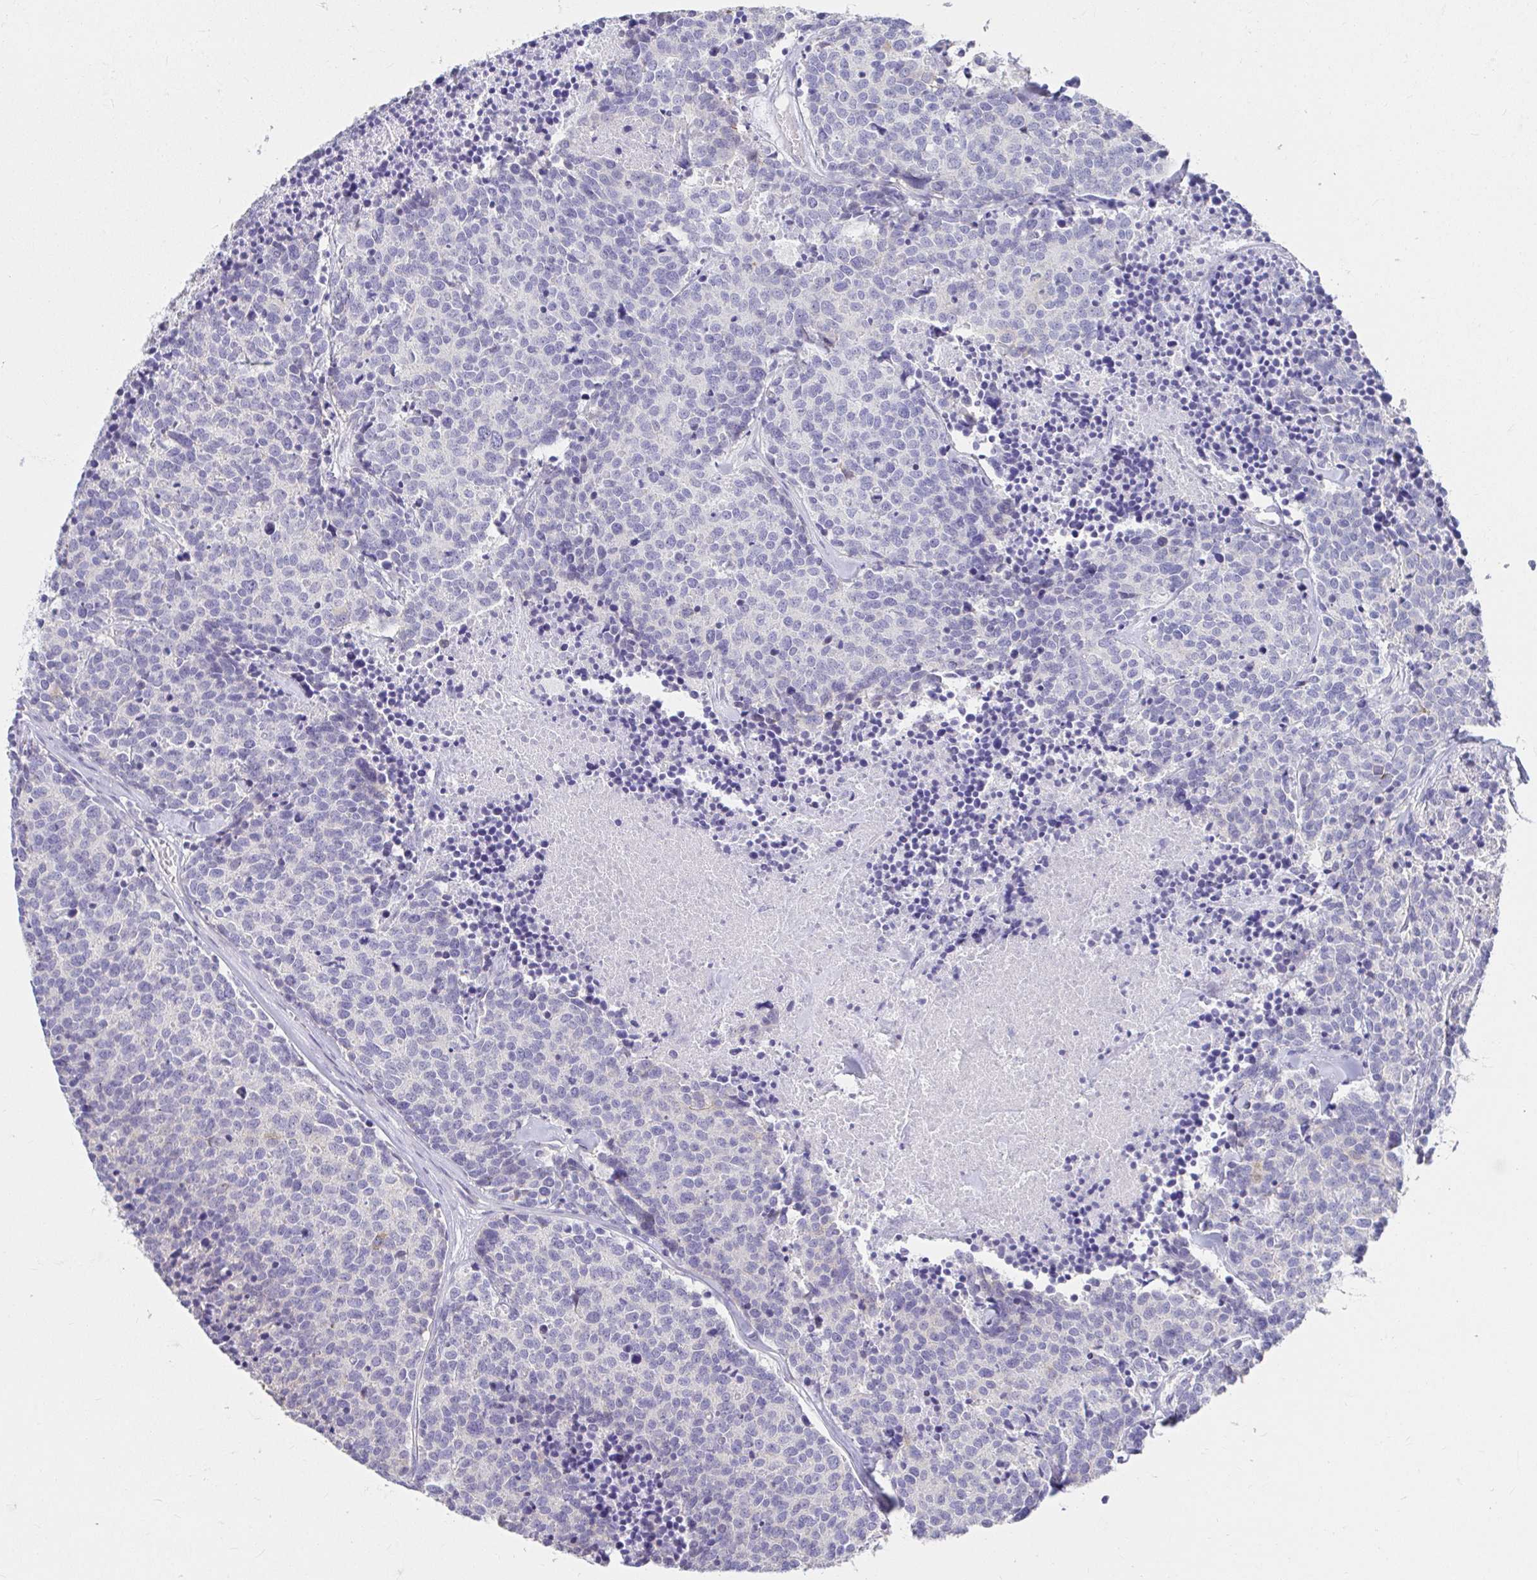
{"staining": {"intensity": "negative", "quantity": "none", "location": "none"}, "tissue": "carcinoid", "cell_type": "Tumor cells", "image_type": "cancer", "snomed": [{"axis": "morphology", "description": "Carcinoid, malignant, NOS"}, {"axis": "topography", "description": "Skin"}], "caption": "Micrograph shows no protein expression in tumor cells of carcinoid tissue. (Immunohistochemistry (ihc), brightfield microscopy, high magnification).", "gene": "VGLL1", "patient": {"sex": "female", "age": 79}}